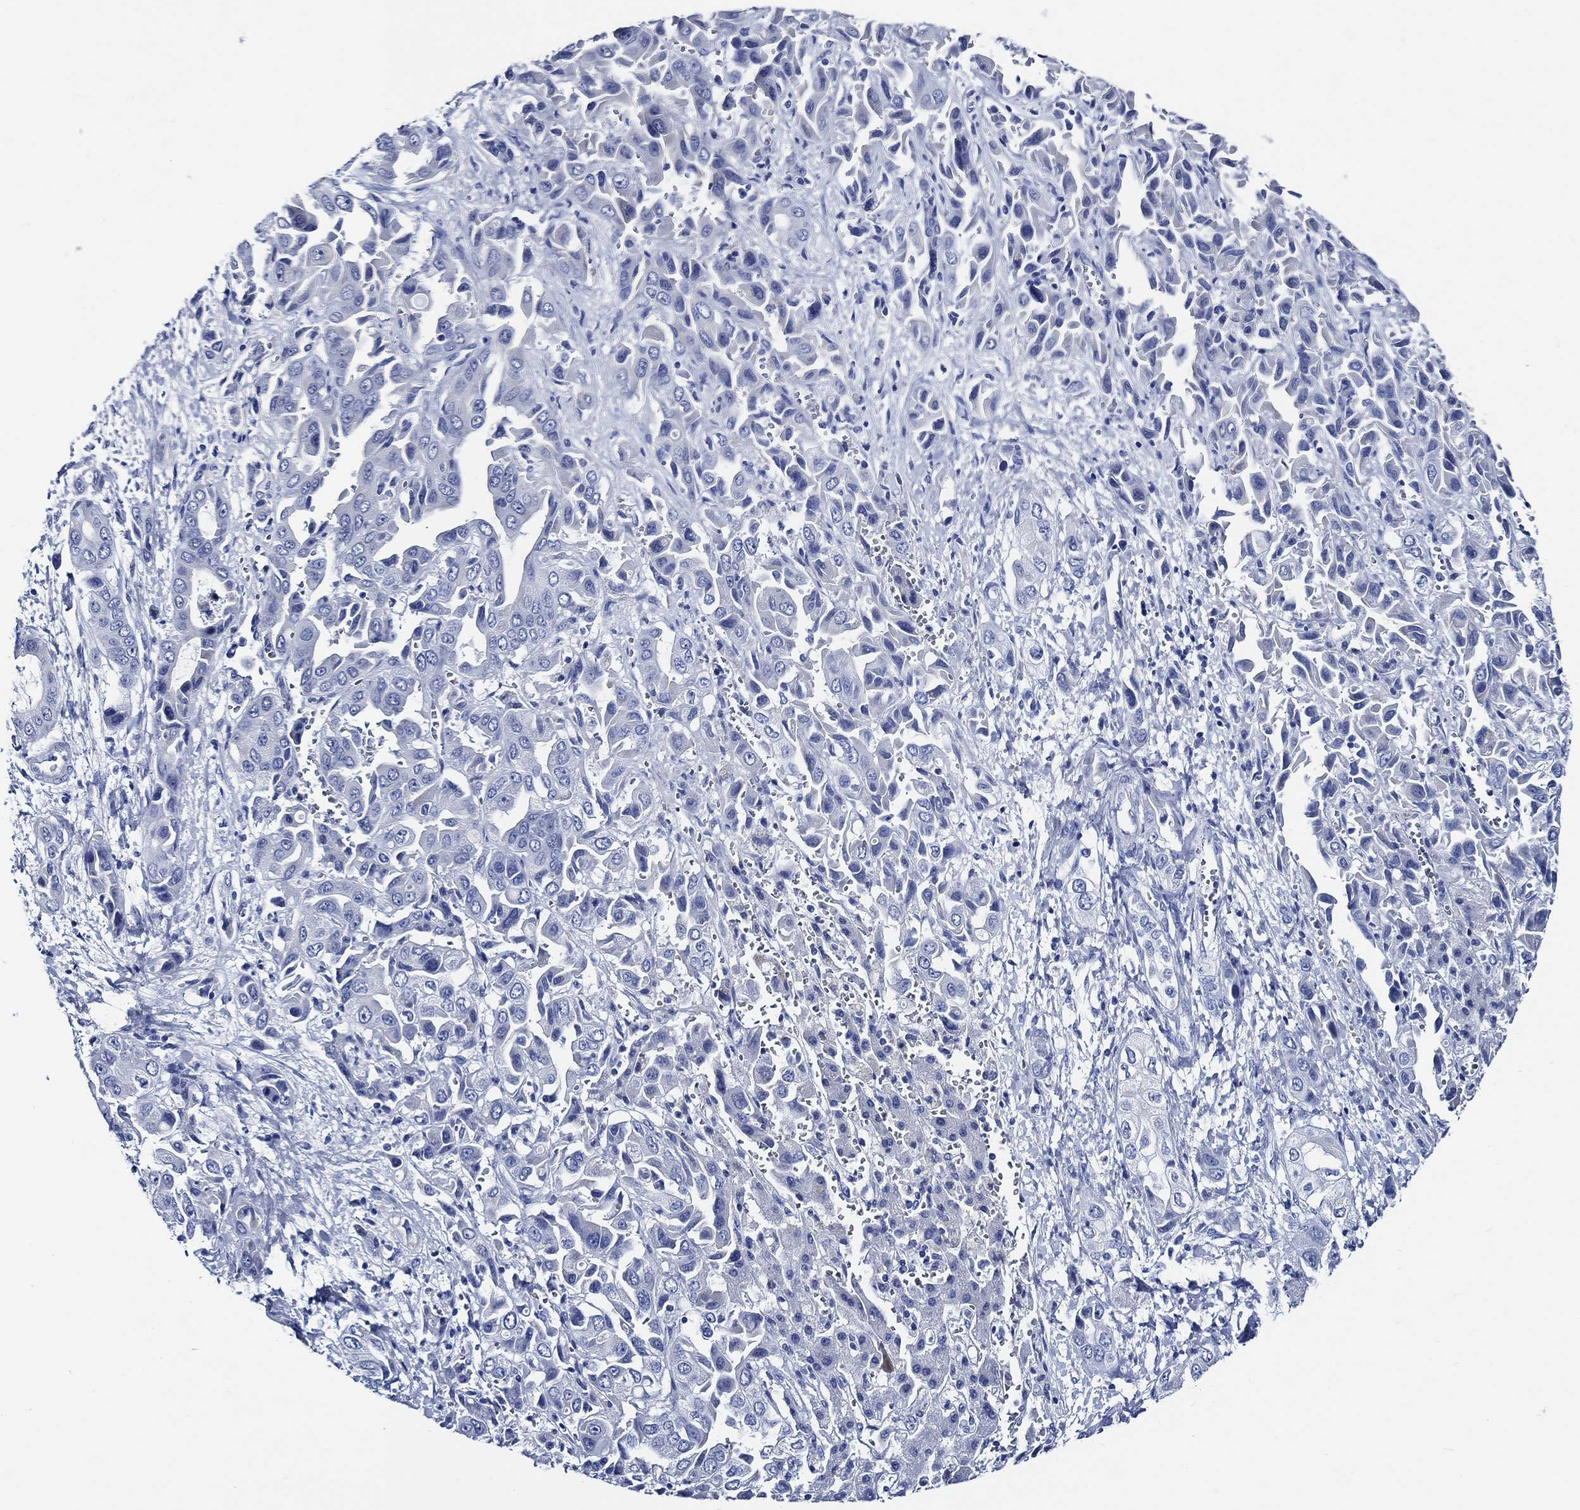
{"staining": {"intensity": "negative", "quantity": "none", "location": "none"}, "tissue": "liver cancer", "cell_type": "Tumor cells", "image_type": "cancer", "snomed": [{"axis": "morphology", "description": "Cholangiocarcinoma"}, {"axis": "topography", "description": "Liver"}], "caption": "The immunohistochemistry histopathology image has no significant expression in tumor cells of liver cholangiocarcinoma tissue.", "gene": "WDR62", "patient": {"sex": "female", "age": 52}}